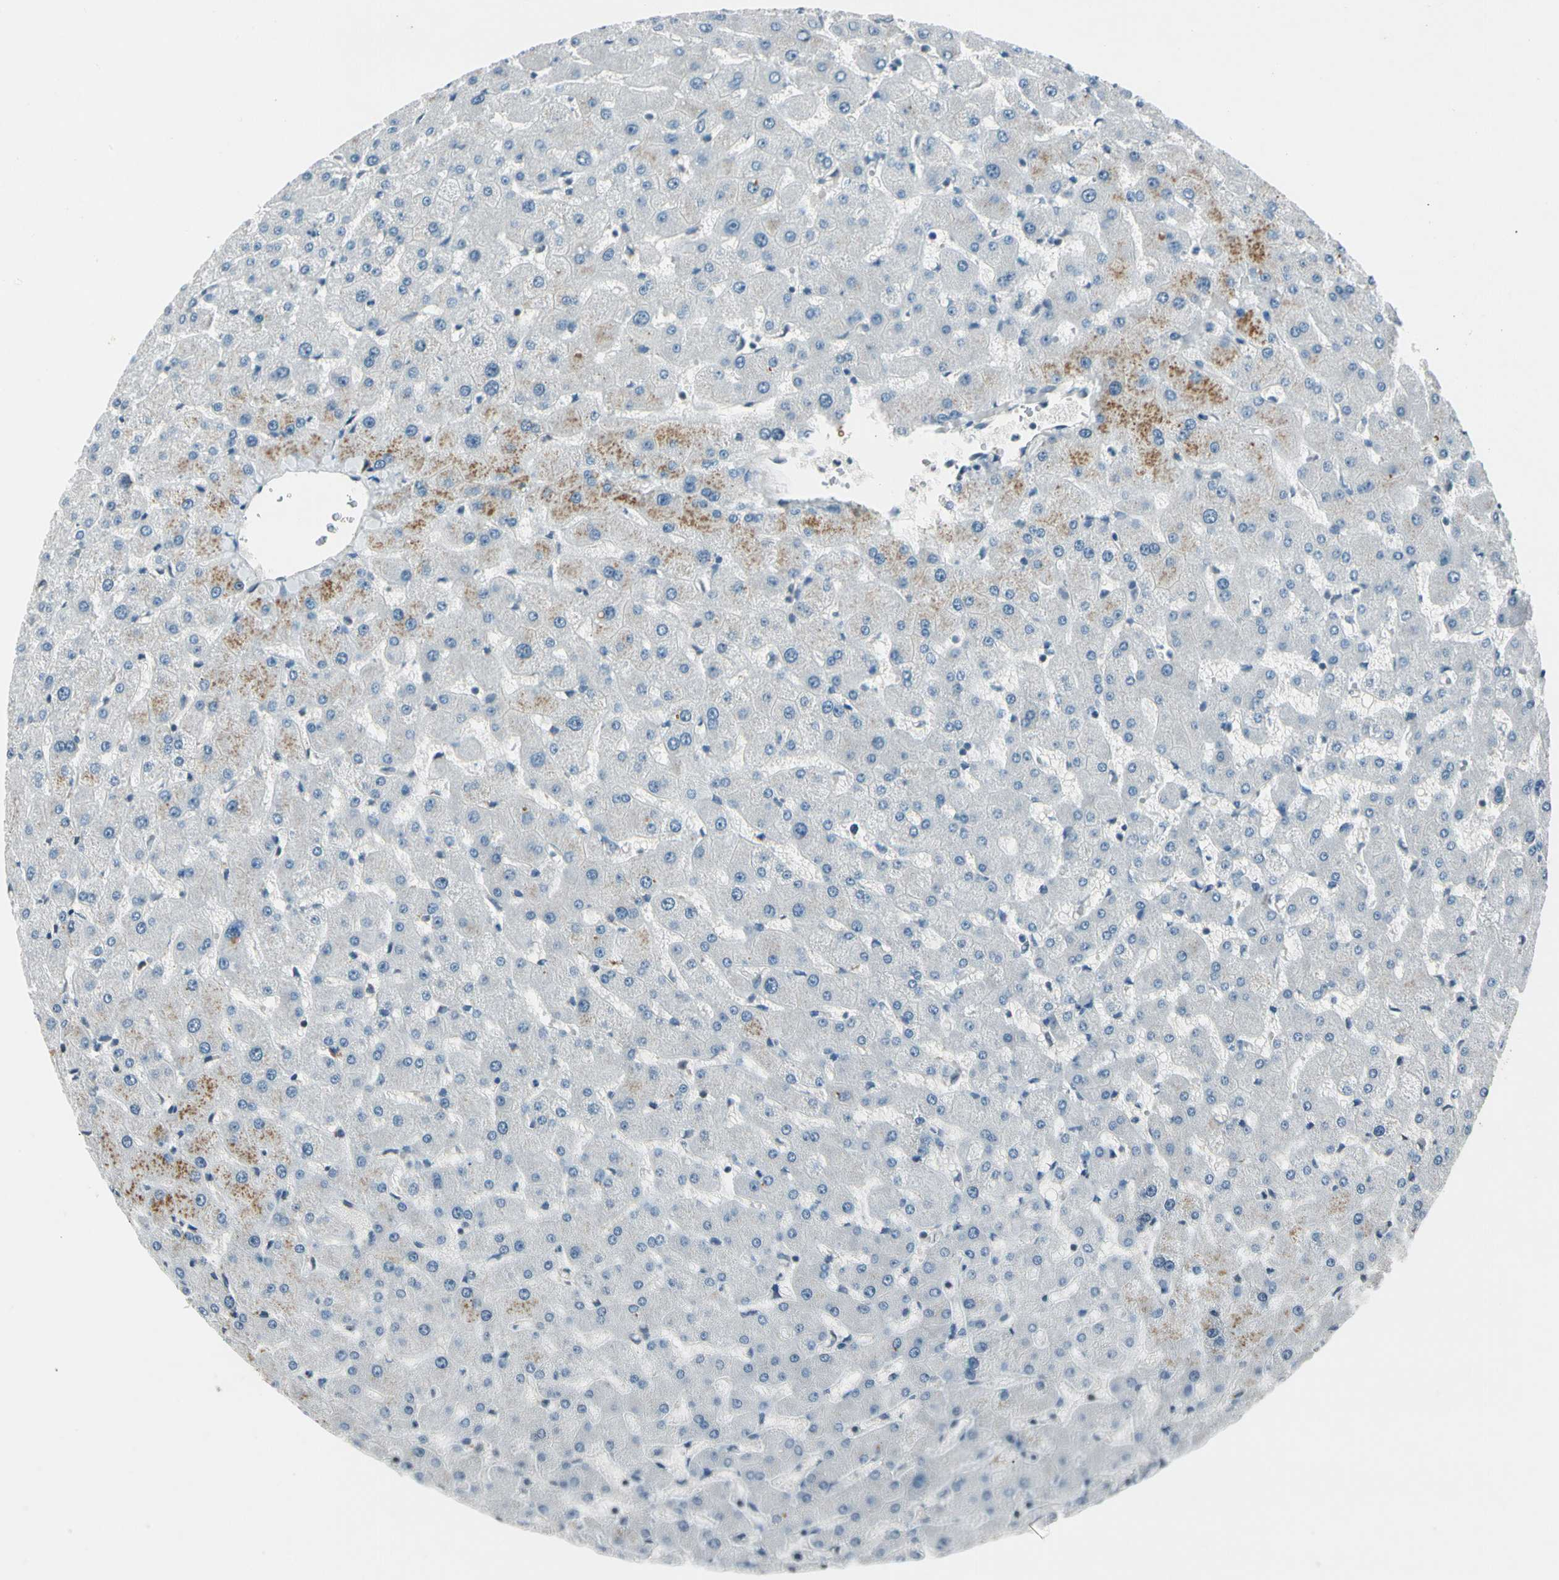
{"staining": {"intensity": "negative", "quantity": "none", "location": "none"}, "tissue": "liver", "cell_type": "Cholangiocytes", "image_type": "normal", "snomed": [{"axis": "morphology", "description": "Normal tissue, NOS"}, {"axis": "topography", "description": "Liver"}], "caption": "Immunohistochemistry (IHC) micrograph of benign human liver stained for a protein (brown), which demonstrates no positivity in cholangiocytes.", "gene": "PDPN", "patient": {"sex": "female", "age": 63}}